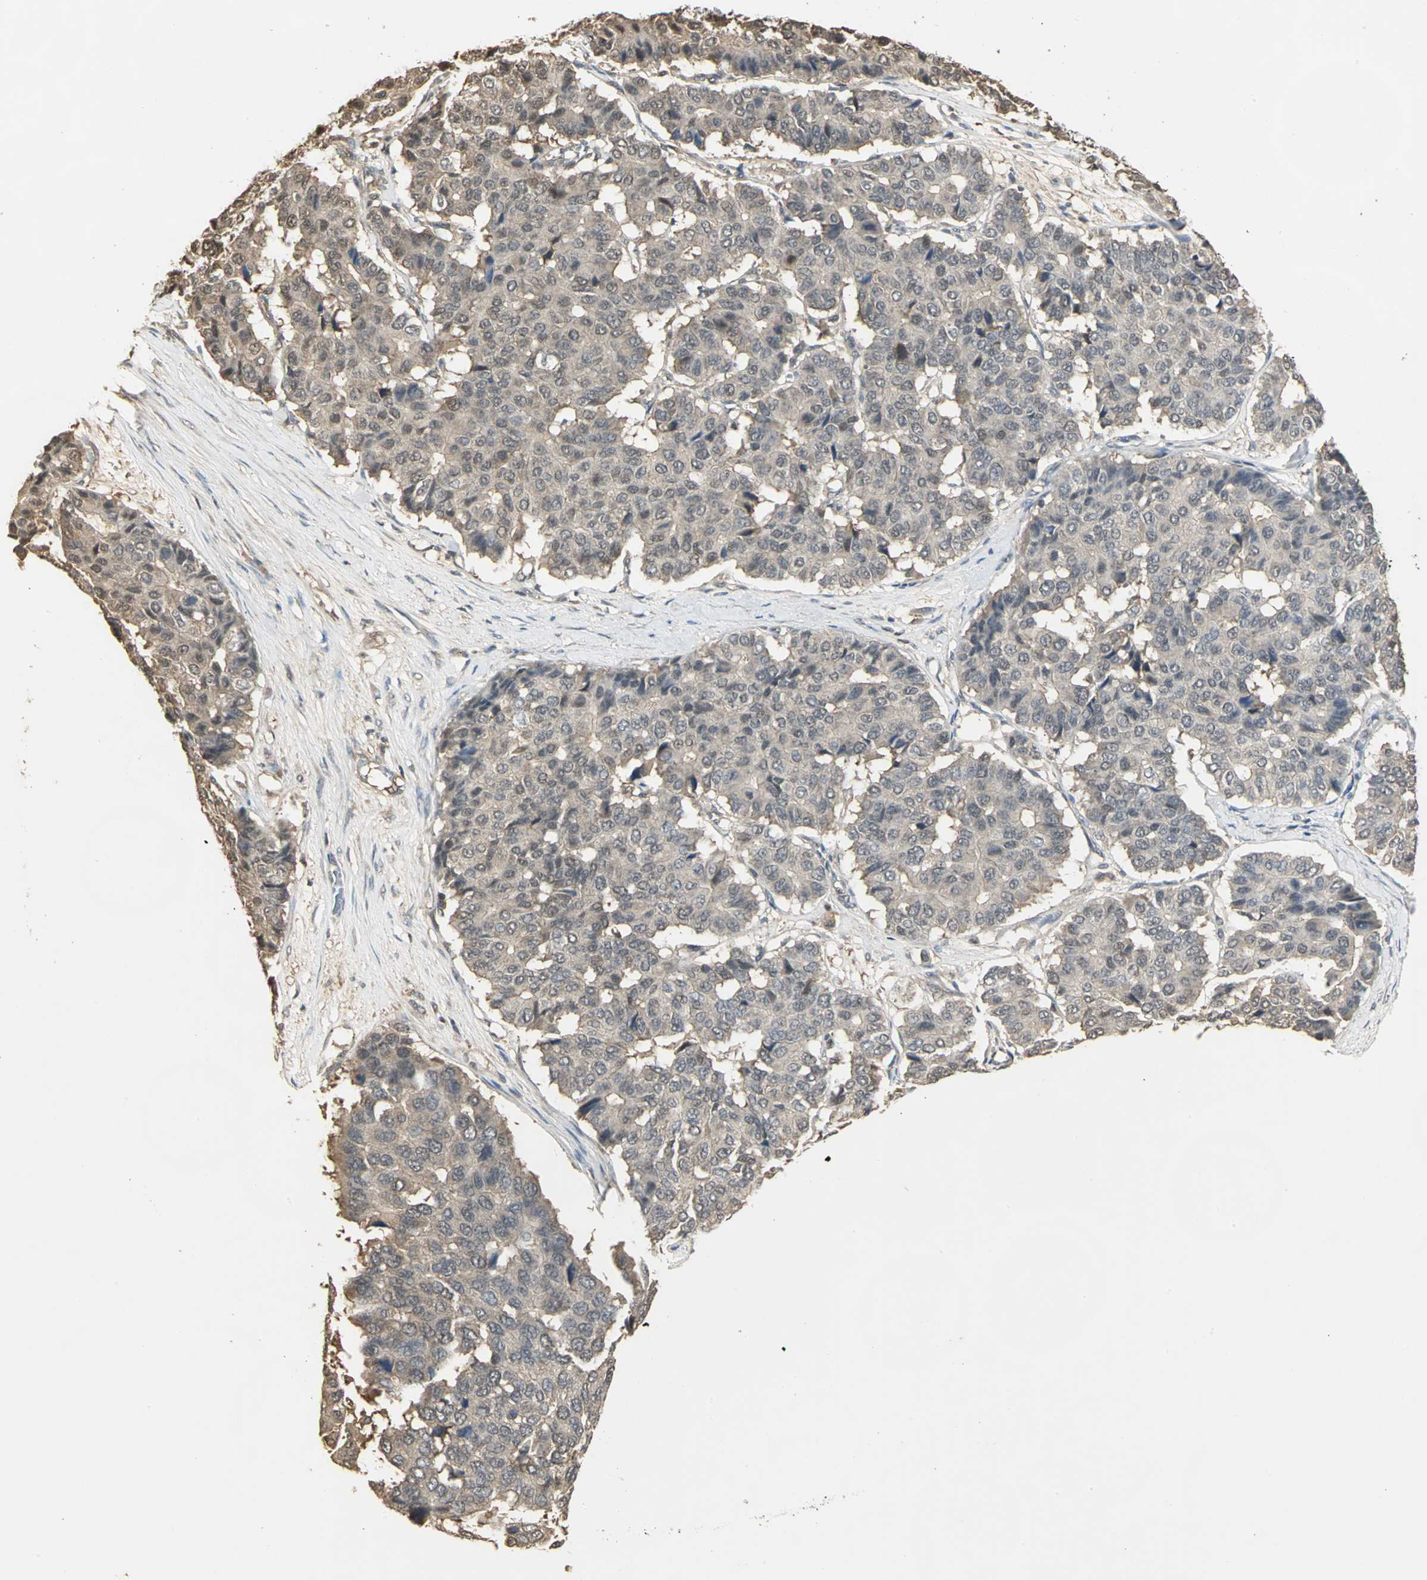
{"staining": {"intensity": "weak", "quantity": ">75%", "location": "cytoplasmic/membranous"}, "tissue": "pancreatic cancer", "cell_type": "Tumor cells", "image_type": "cancer", "snomed": [{"axis": "morphology", "description": "Adenocarcinoma, NOS"}, {"axis": "topography", "description": "Pancreas"}], "caption": "Protein expression analysis of human pancreatic cancer (adenocarcinoma) reveals weak cytoplasmic/membranous expression in about >75% of tumor cells. The protein is shown in brown color, while the nuclei are stained blue.", "gene": "PARK7", "patient": {"sex": "male", "age": 50}}